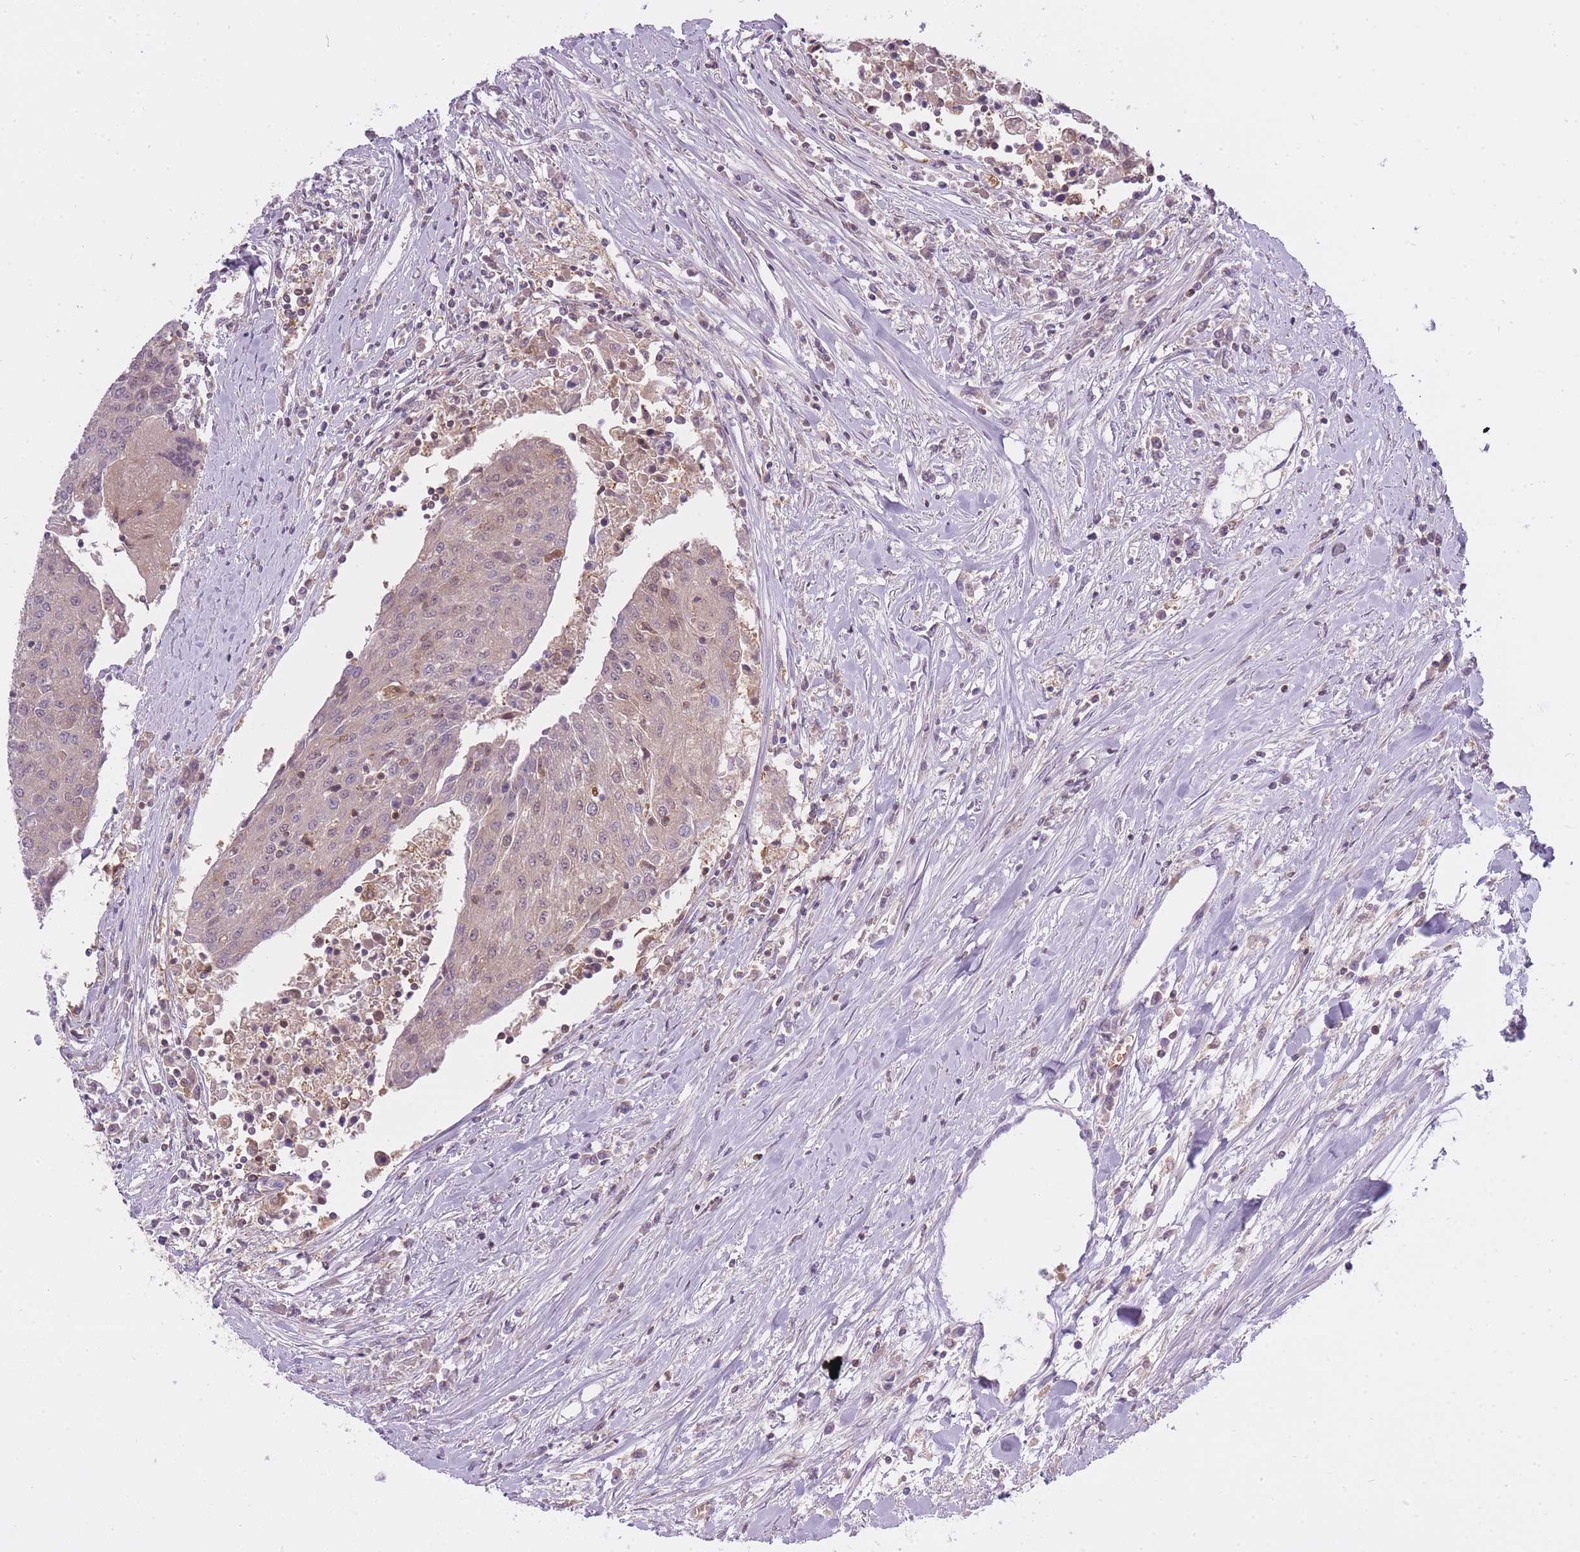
{"staining": {"intensity": "weak", "quantity": "25%-75%", "location": "cytoplasmic/membranous,nuclear"}, "tissue": "urothelial cancer", "cell_type": "Tumor cells", "image_type": "cancer", "snomed": [{"axis": "morphology", "description": "Urothelial carcinoma, High grade"}, {"axis": "topography", "description": "Urinary bladder"}], "caption": "Protein expression analysis of urothelial cancer demonstrates weak cytoplasmic/membranous and nuclear staining in approximately 25%-75% of tumor cells.", "gene": "CXorf38", "patient": {"sex": "female", "age": 85}}